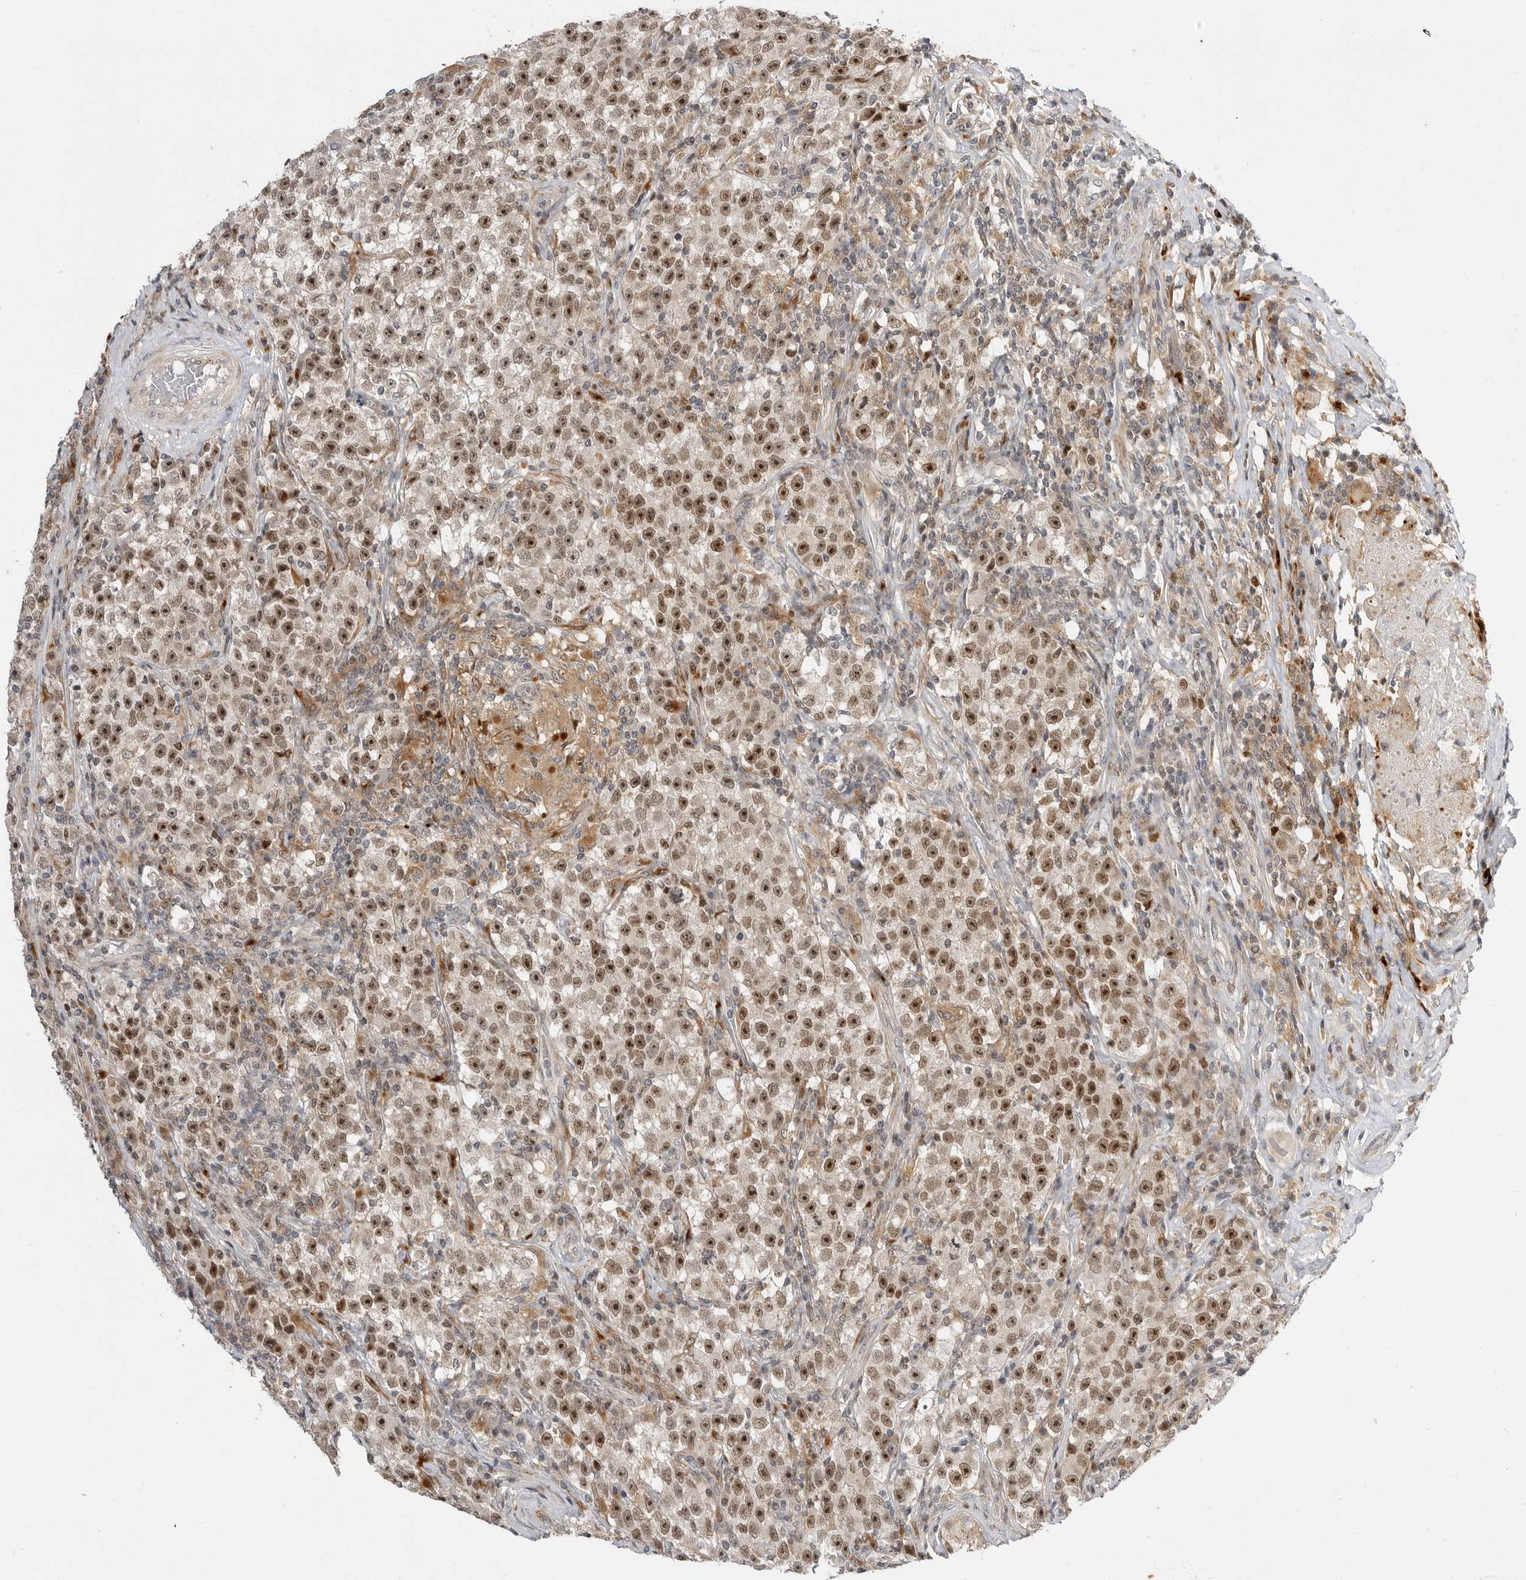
{"staining": {"intensity": "moderate", "quantity": ">75%", "location": "nuclear"}, "tissue": "testis cancer", "cell_type": "Tumor cells", "image_type": "cancer", "snomed": [{"axis": "morphology", "description": "Seminoma, NOS"}, {"axis": "topography", "description": "Testis"}], "caption": "Protein analysis of testis seminoma tissue reveals moderate nuclear expression in about >75% of tumor cells.", "gene": "CSNK1G3", "patient": {"sex": "male", "age": 22}}